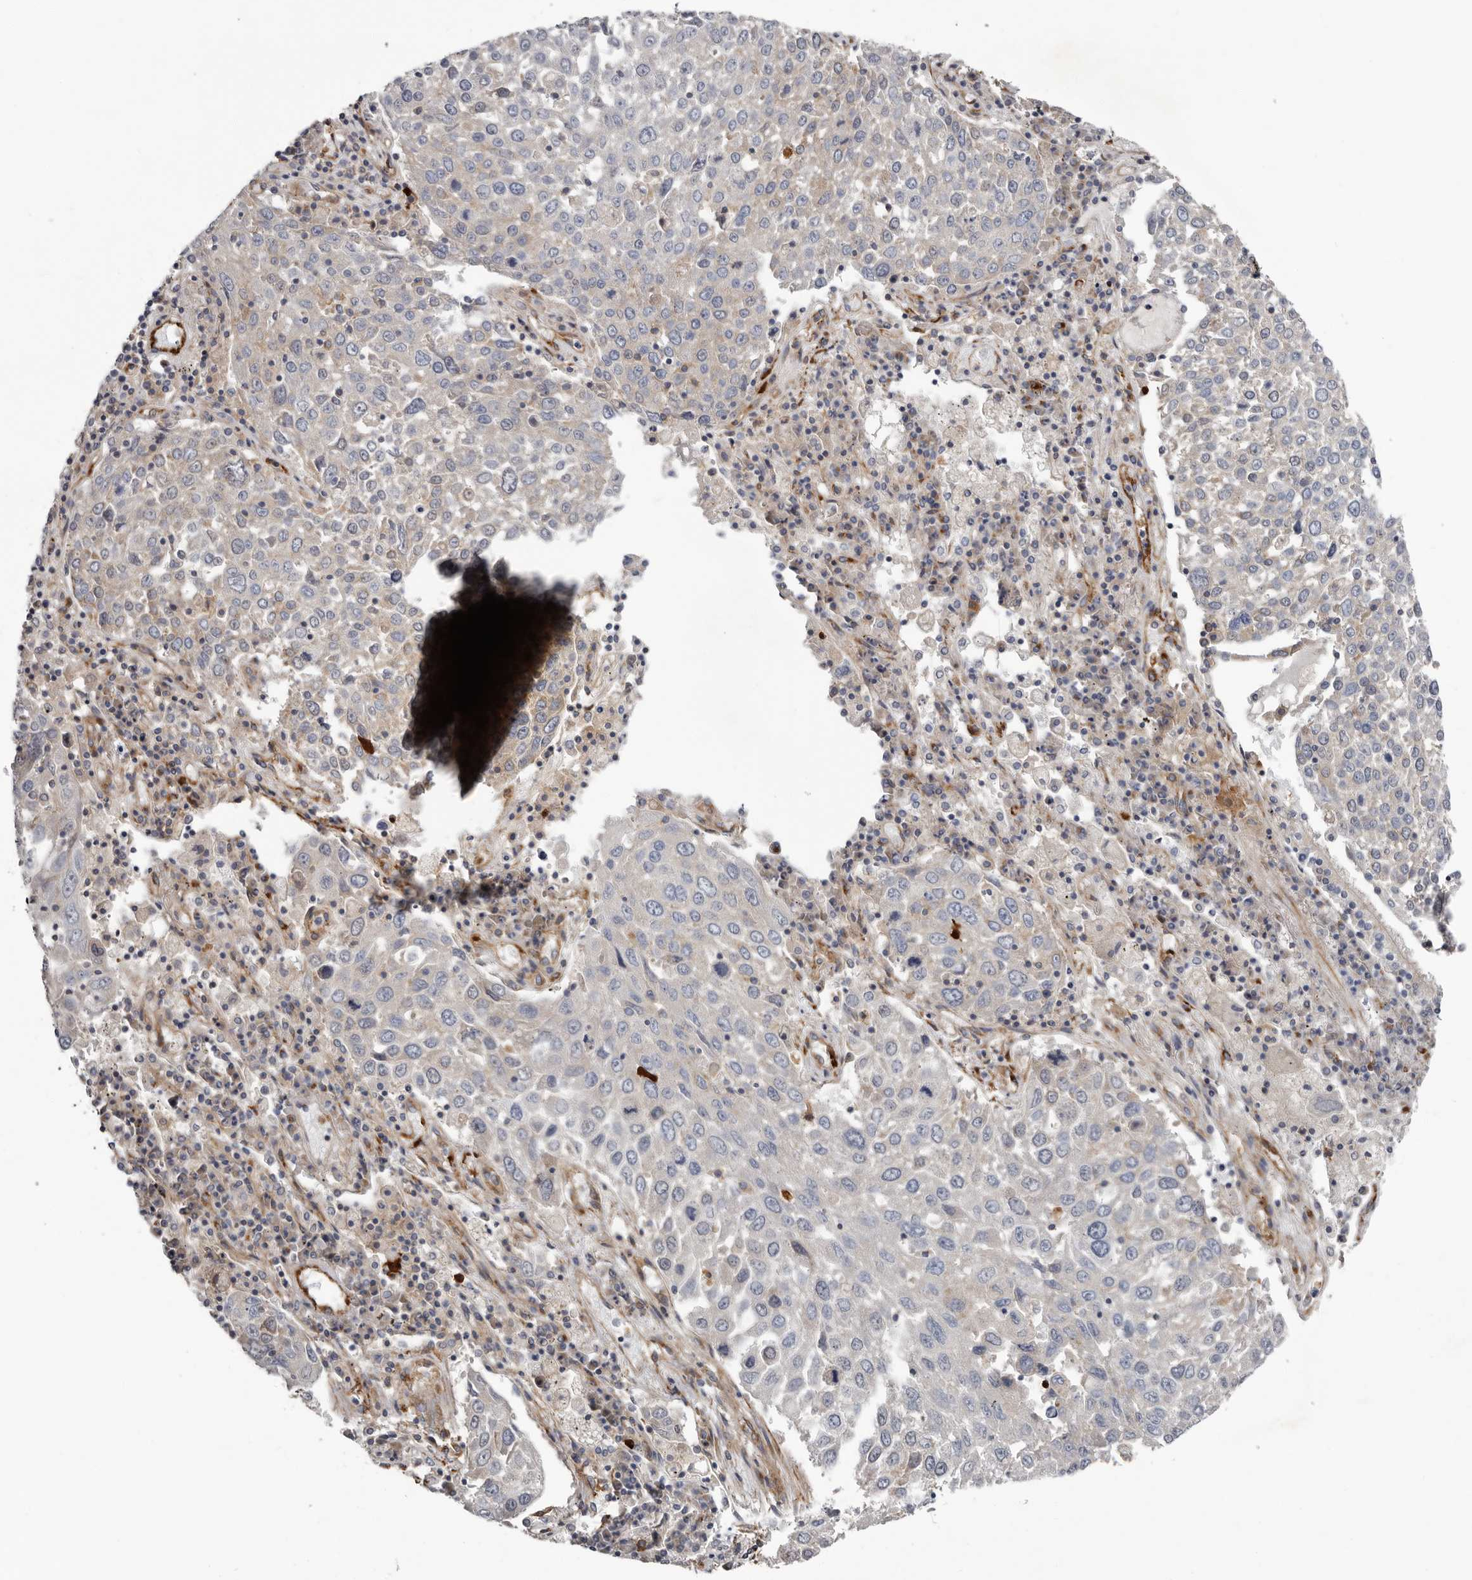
{"staining": {"intensity": "negative", "quantity": "none", "location": "none"}, "tissue": "lung cancer", "cell_type": "Tumor cells", "image_type": "cancer", "snomed": [{"axis": "morphology", "description": "Squamous cell carcinoma, NOS"}, {"axis": "topography", "description": "Lung"}], "caption": "The IHC photomicrograph has no significant staining in tumor cells of lung cancer (squamous cell carcinoma) tissue. (IHC, brightfield microscopy, high magnification).", "gene": "LUZP1", "patient": {"sex": "male", "age": 65}}